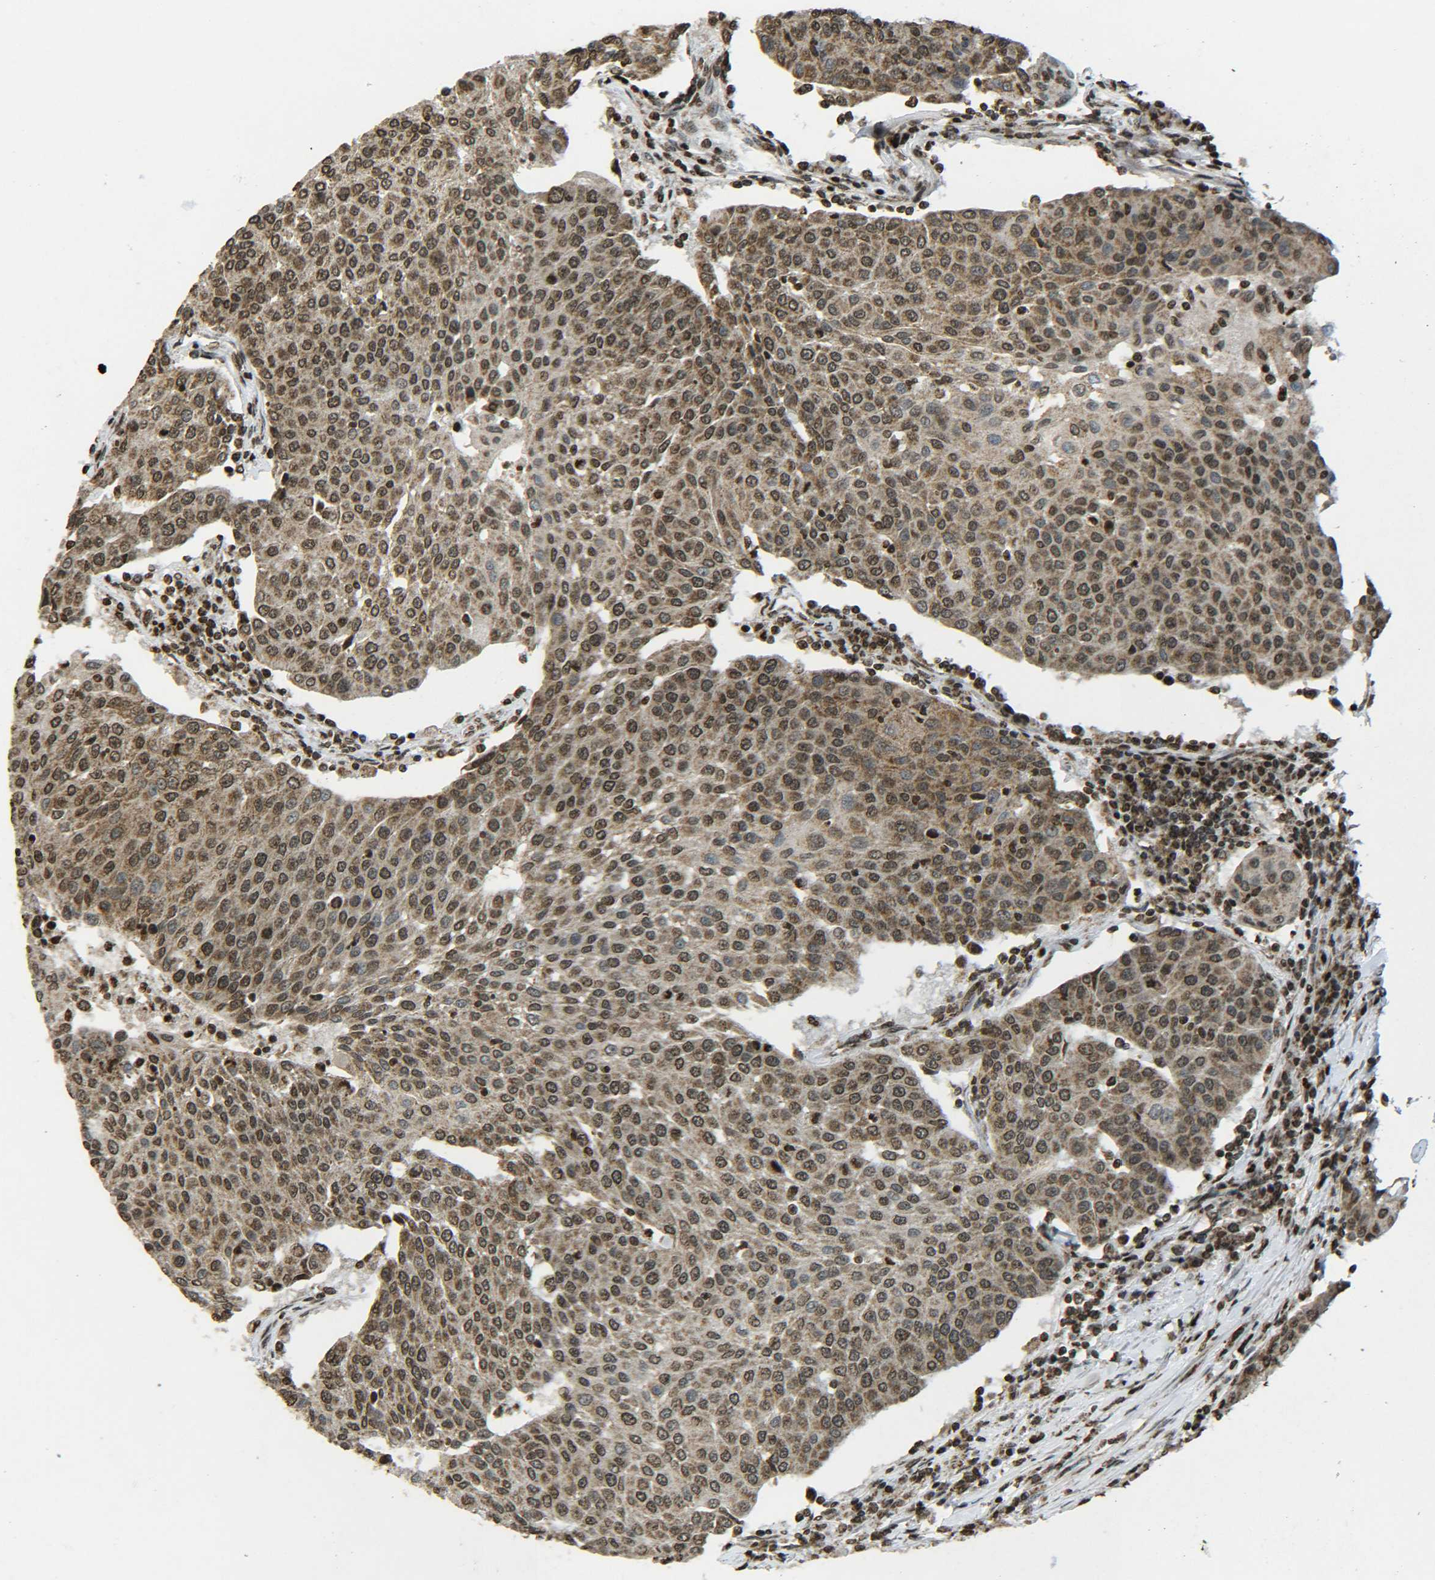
{"staining": {"intensity": "moderate", "quantity": ">75%", "location": "cytoplasmic/membranous,nuclear"}, "tissue": "urothelial cancer", "cell_type": "Tumor cells", "image_type": "cancer", "snomed": [{"axis": "morphology", "description": "Urothelial carcinoma, High grade"}, {"axis": "topography", "description": "Urinary bladder"}], "caption": "High-grade urothelial carcinoma stained for a protein (brown) exhibits moderate cytoplasmic/membranous and nuclear positive expression in approximately >75% of tumor cells.", "gene": "NEUROG2", "patient": {"sex": "female", "age": 85}}